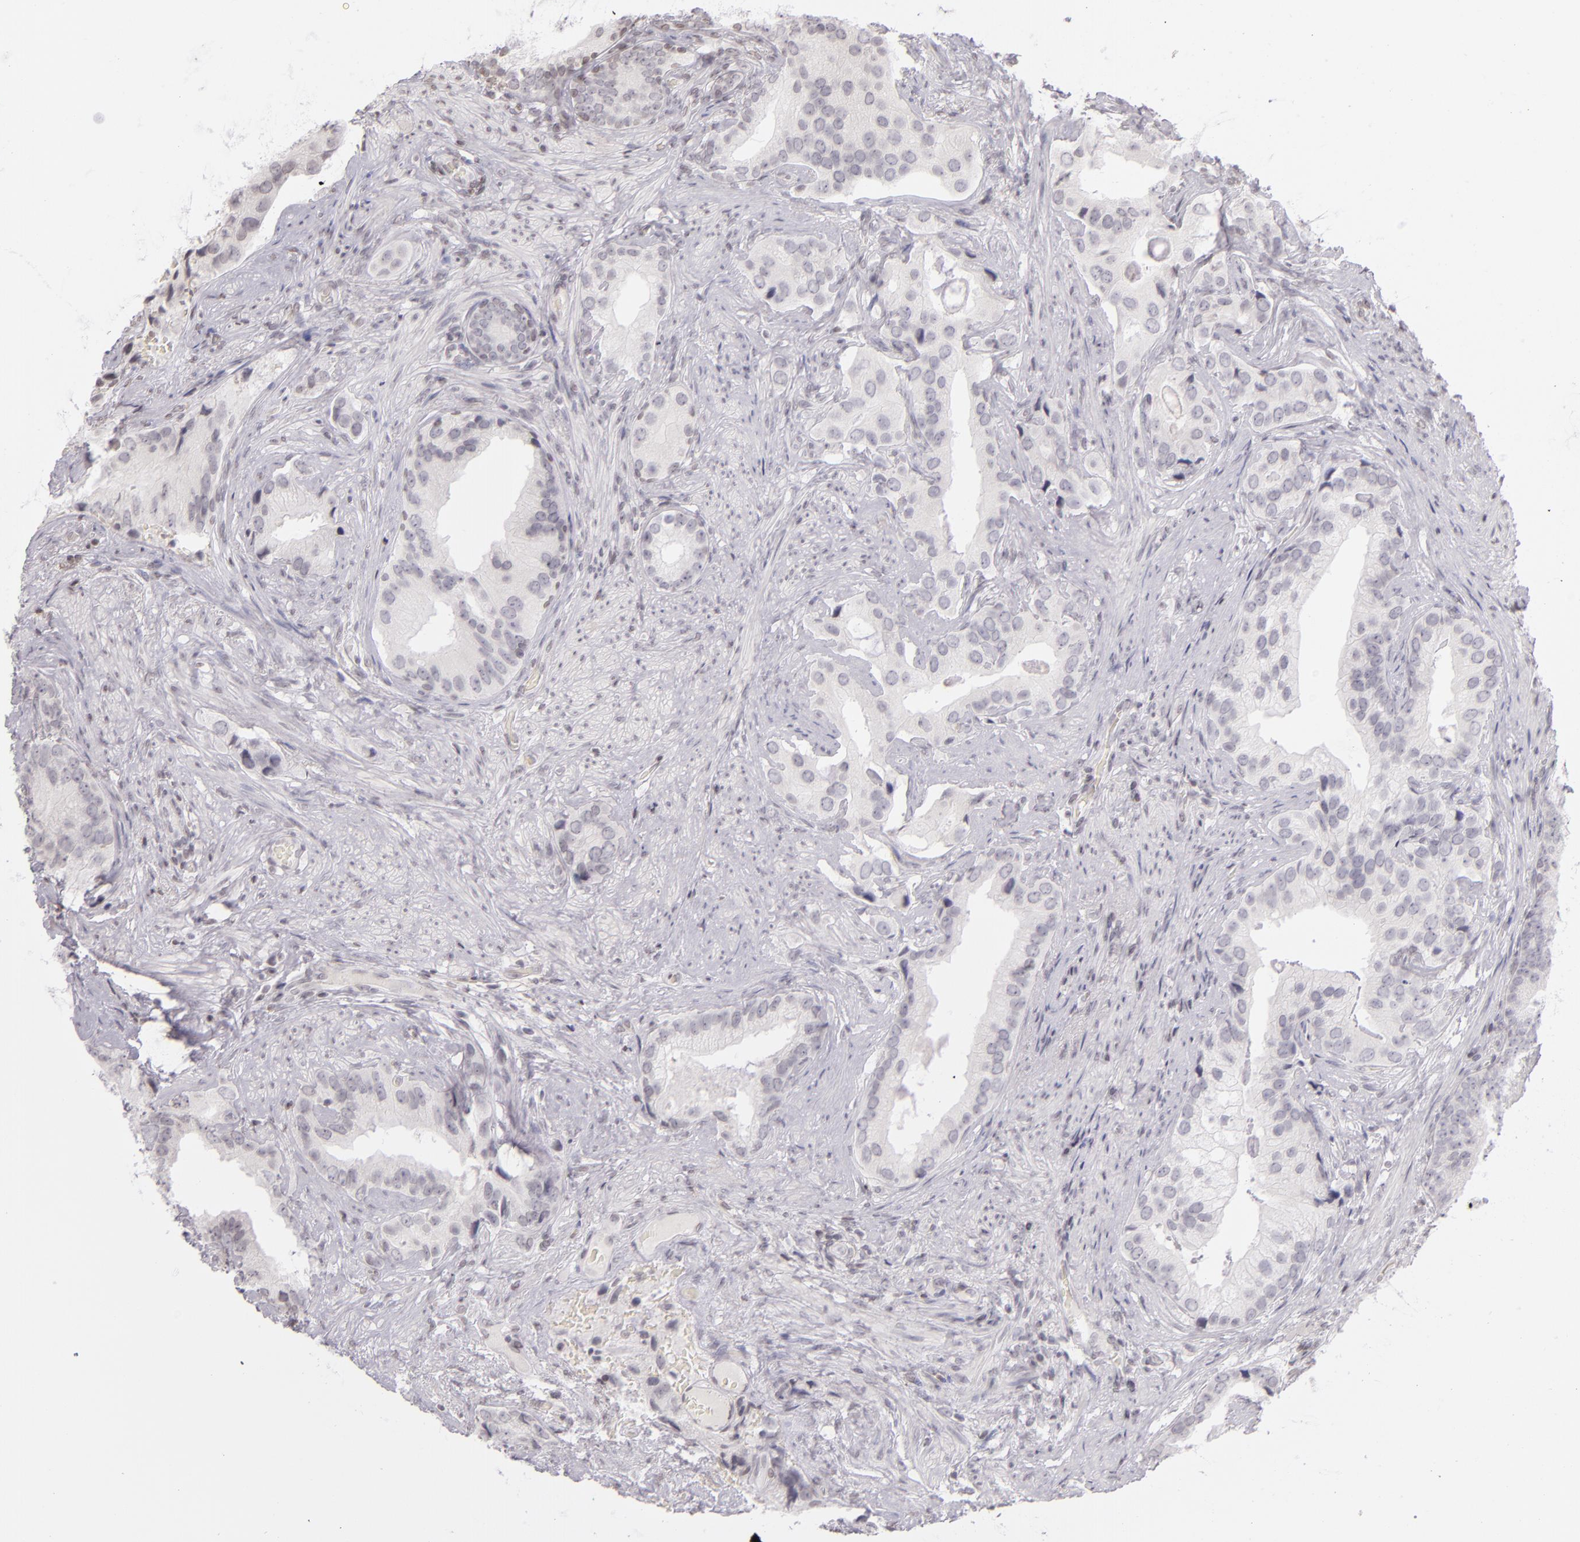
{"staining": {"intensity": "weak", "quantity": "<25%", "location": "nuclear"}, "tissue": "prostate cancer", "cell_type": "Tumor cells", "image_type": "cancer", "snomed": [{"axis": "morphology", "description": "Adenocarcinoma, Low grade"}, {"axis": "topography", "description": "Prostate"}], "caption": "Histopathology image shows no protein expression in tumor cells of prostate cancer (low-grade adenocarcinoma) tissue. The staining is performed using DAB brown chromogen with nuclei counter-stained in using hematoxylin.", "gene": "CD40", "patient": {"sex": "male", "age": 71}}